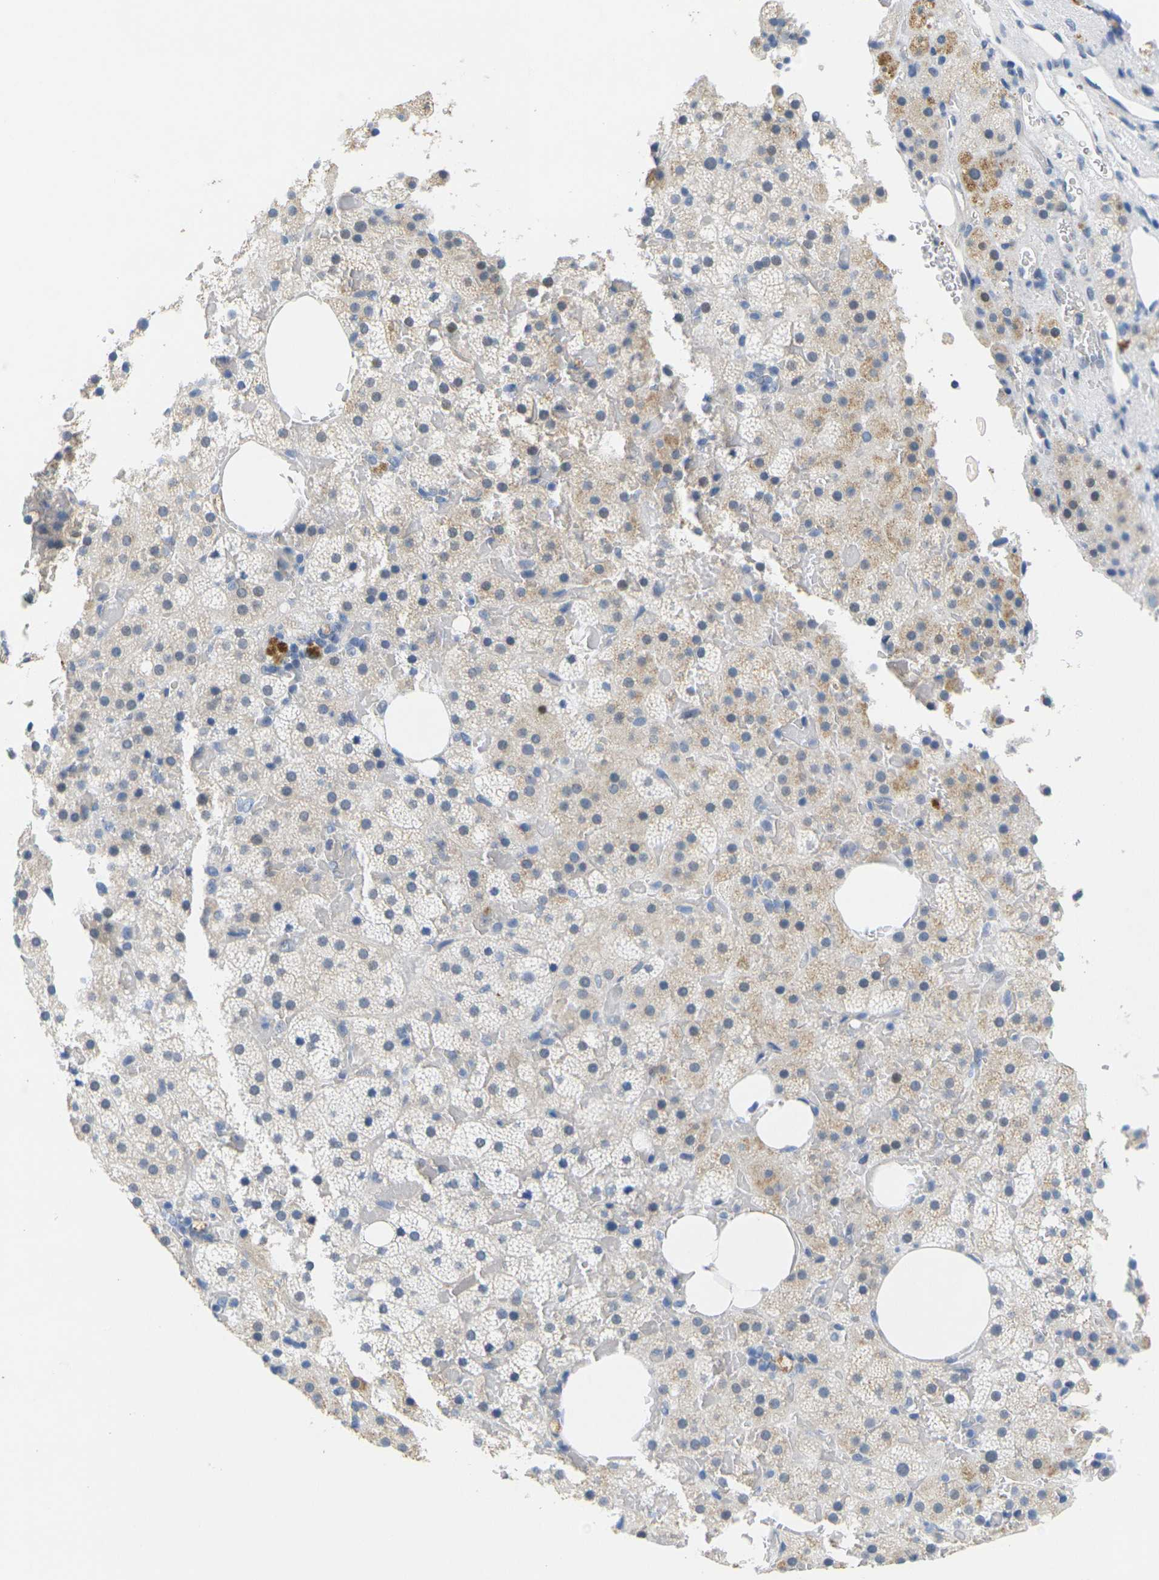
{"staining": {"intensity": "moderate", "quantity": "<25%", "location": "cytoplasmic/membranous,nuclear"}, "tissue": "adrenal gland", "cell_type": "Glandular cells", "image_type": "normal", "snomed": [{"axis": "morphology", "description": "Normal tissue, NOS"}, {"axis": "topography", "description": "Adrenal gland"}], "caption": "Immunohistochemical staining of benign human adrenal gland exhibits moderate cytoplasmic/membranous,nuclear protein positivity in about <25% of glandular cells. (DAB (3,3'-diaminobenzidine) = brown stain, brightfield microscopy at high magnification).", "gene": "CDK2", "patient": {"sex": "female", "age": 59}}